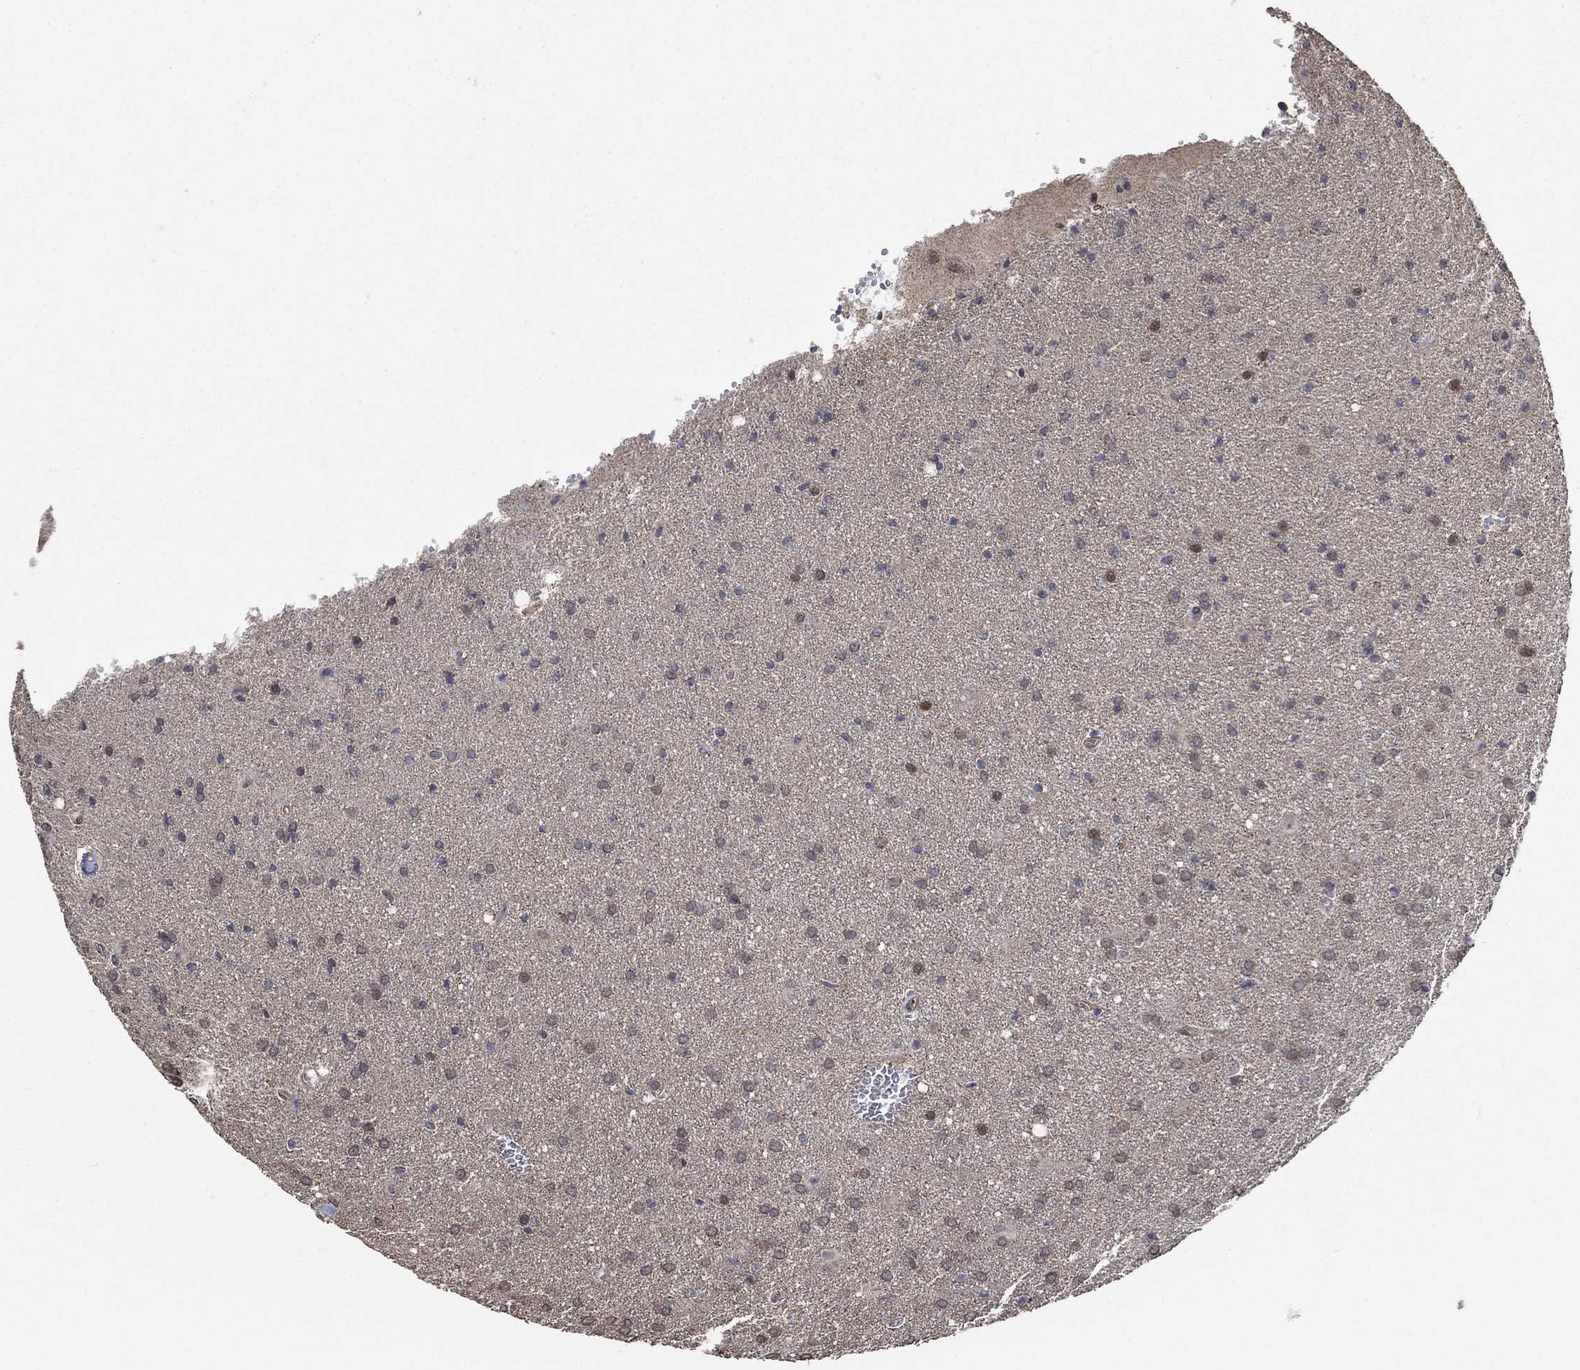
{"staining": {"intensity": "moderate", "quantity": "<25%", "location": "nuclear"}, "tissue": "glioma", "cell_type": "Tumor cells", "image_type": "cancer", "snomed": [{"axis": "morphology", "description": "Glioma, malignant, Low grade"}, {"axis": "topography", "description": "Brain"}], "caption": "Human glioma stained with a protein marker shows moderate staining in tumor cells.", "gene": "PDE3A", "patient": {"sex": "male", "age": 58}}